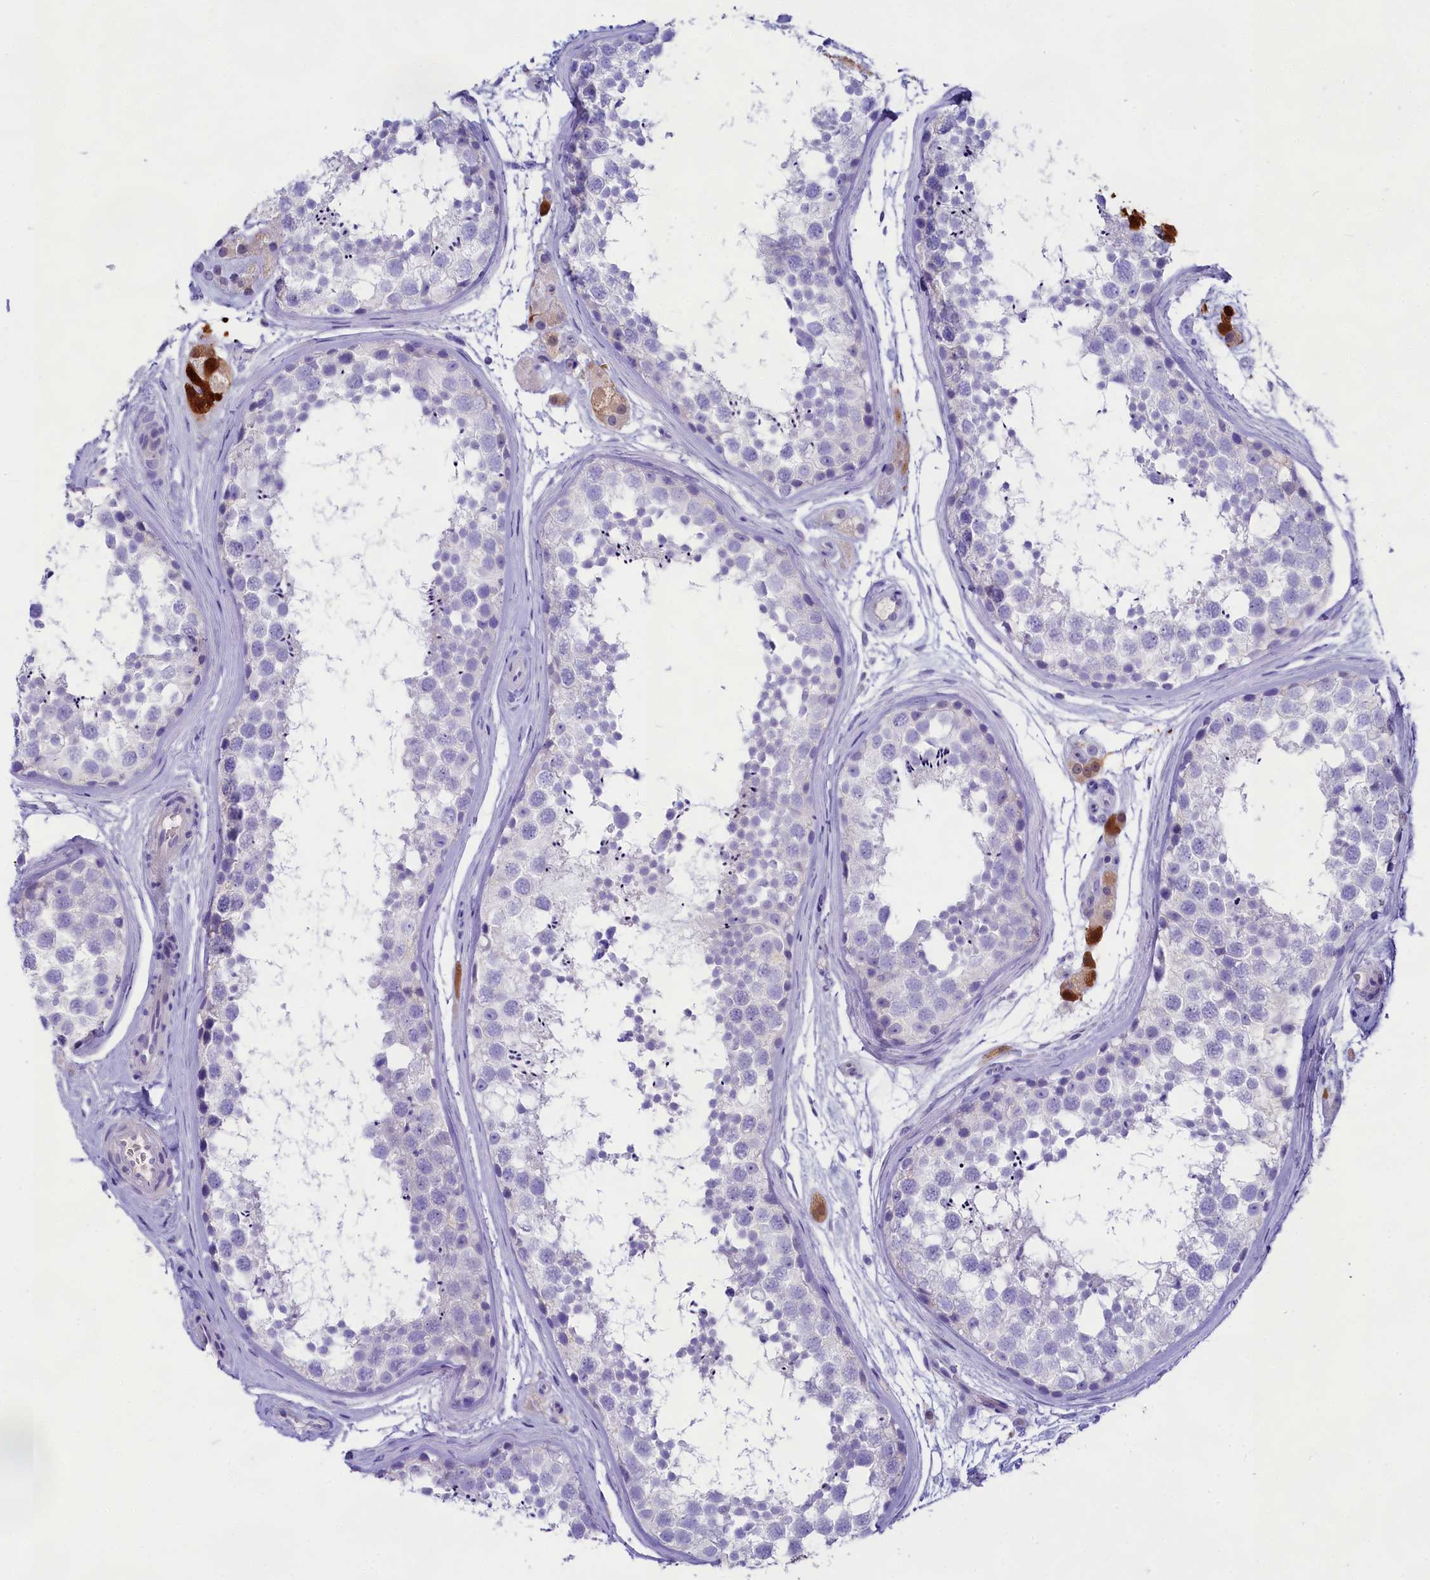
{"staining": {"intensity": "negative", "quantity": "none", "location": "none"}, "tissue": "testis", "cell_type": "Cells in seminiferous ducts", "image_type": "normal", "snomed": [{"axis": "morphology", "description": "Normal tissue, NOS"}, {"axis": "topography", "description": "Testis"}], "caption": "Immunohistochemistry image of benign testis stained for a protein (brown), which reveals no positivity in cells in seminiferous ducts. (Stains: DAB IHC with hematoxylin counter stain, Microscopy: brightfield microscopy at high magnification).", "gene": "SULT2A1", "patient": {"sex": "male", "age": 56}}